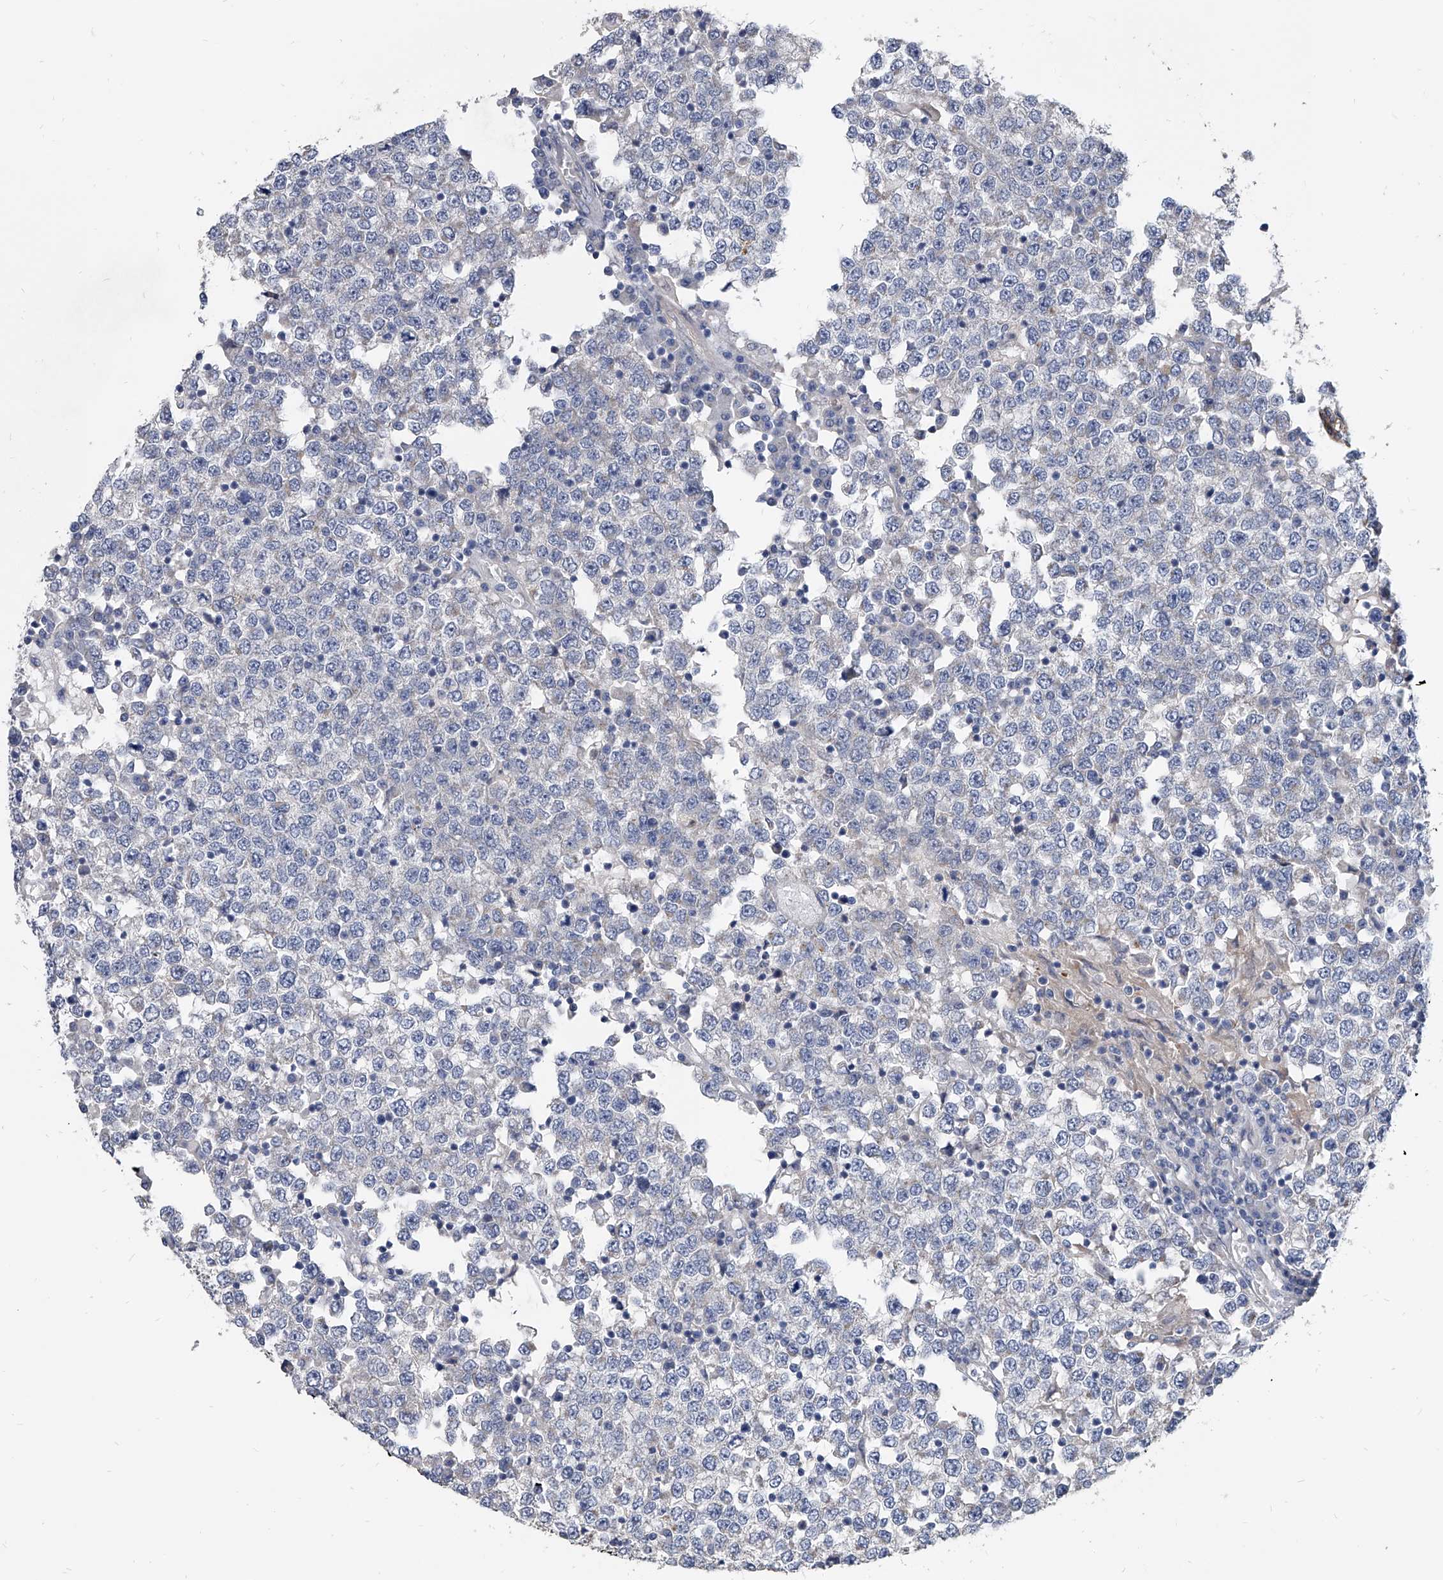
{"staining": {"intensity": "negative", "quantity": "none", "location": "none"}, "tissue": "testis cancer", "cell_type": "Tumor cells", "image_type": "cancer", "snomed": [{"axis": "morphology", "description": "Seminoma, NOS"}, {"axis": "topography", "description": "Testis"}], "caption": "Human testis seminoma stained for a protein using IHC demonstrates no positivity in tumor cells.", "gene": "SPP1", "patient": {"sex": "male", "age": 65}}